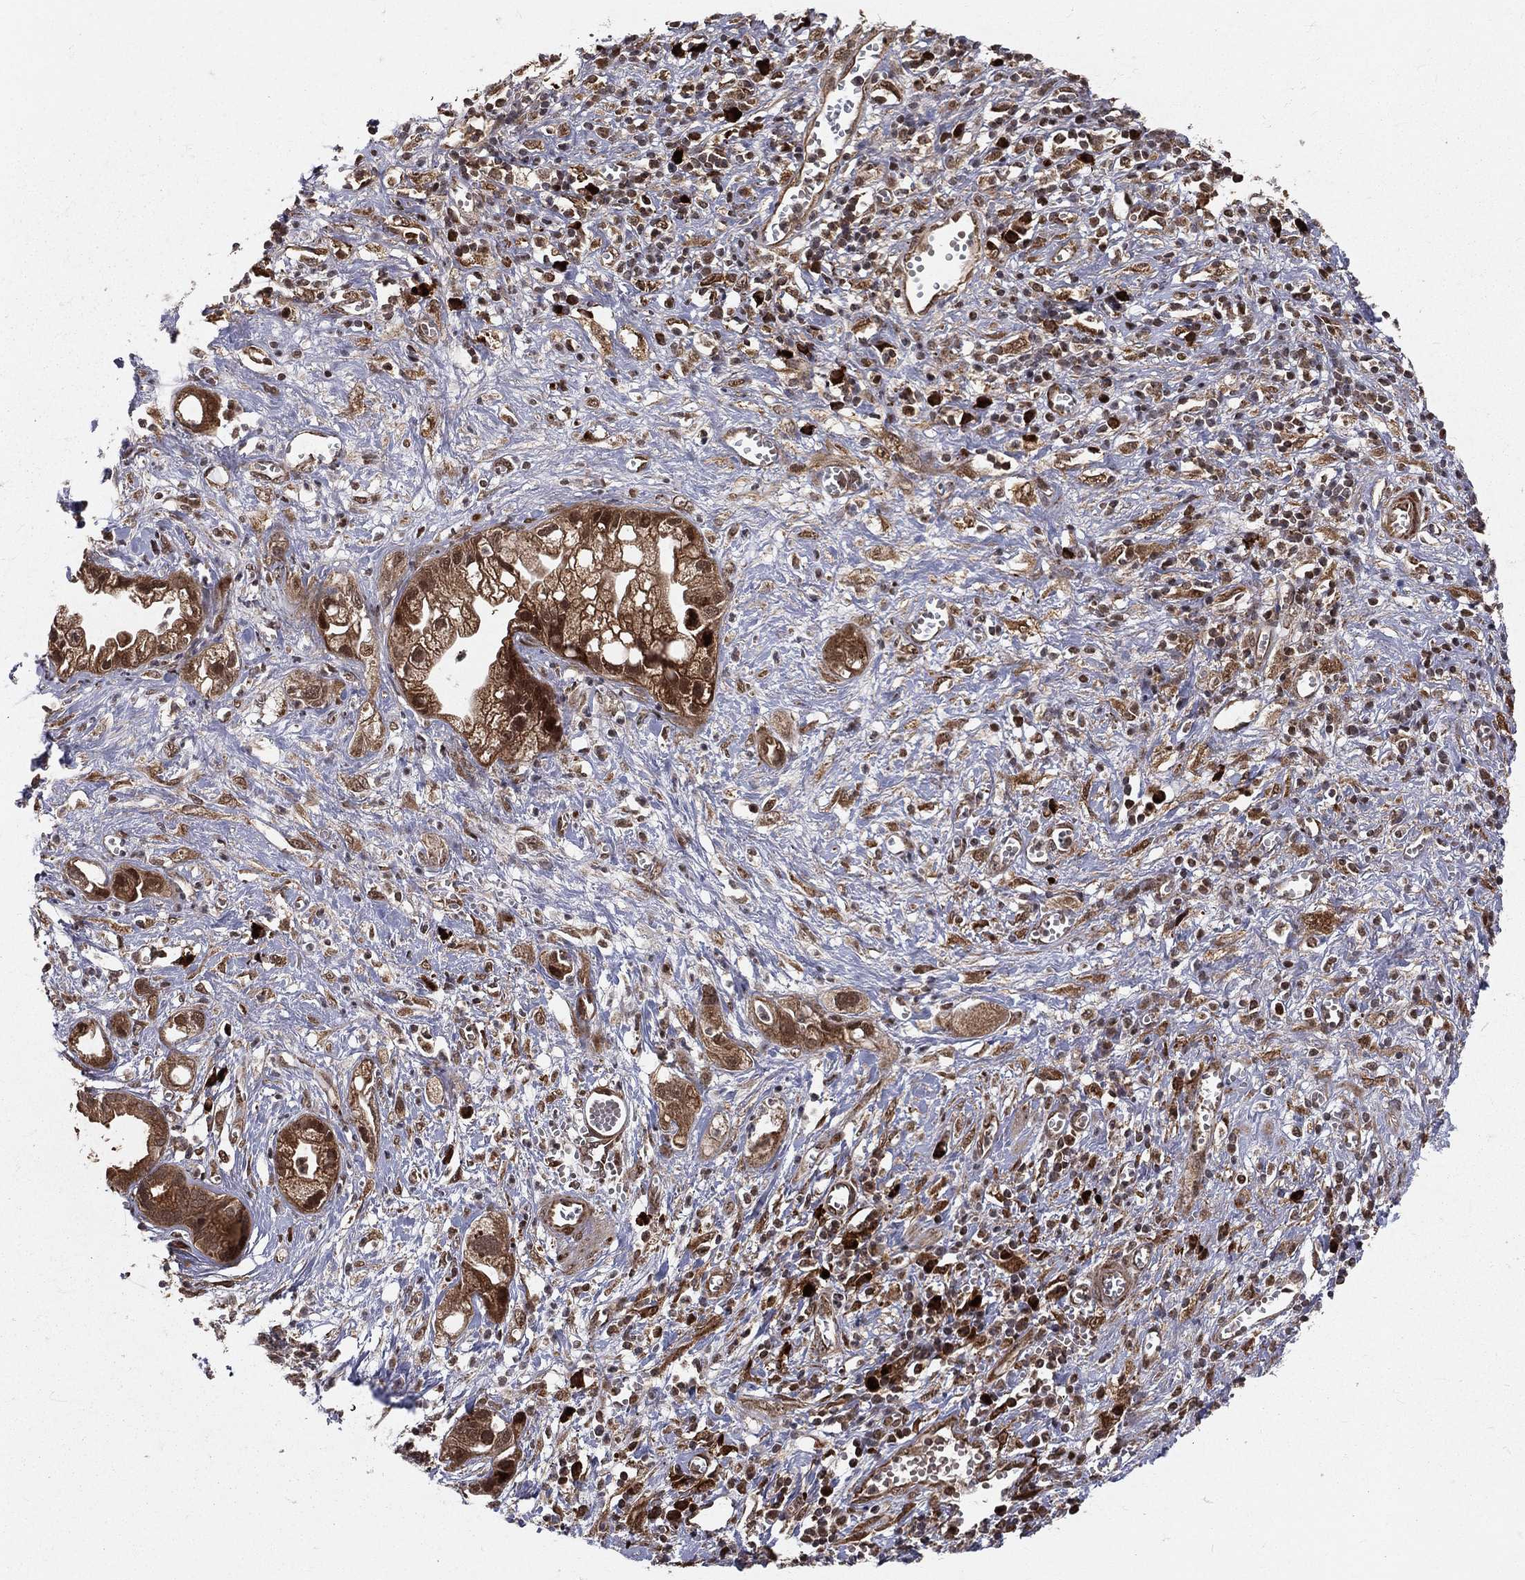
{"staining": {"intensity": "strong", "quantity": ">75%", "location": "cytoplasmic/membranous,nuclear"}, "tissue": "pancreatic cancer", "cell_type": "Tumor cells", "image_type": "cancer", "snomed": [{"axis": "morphology", "description": "Adenocarcinoma, NOS"}, {"axis": "topography", "description": "Pancreas"}], "caption": "Adenocarcinoma (pancreatic) stained with a brown dye demonstrates strong cytoplasmic/membranous and nuclear positive staining in approximately >75% of tumor cells.", "gene": "MDM2", "patient": {"sex": "female", "age": 73}}